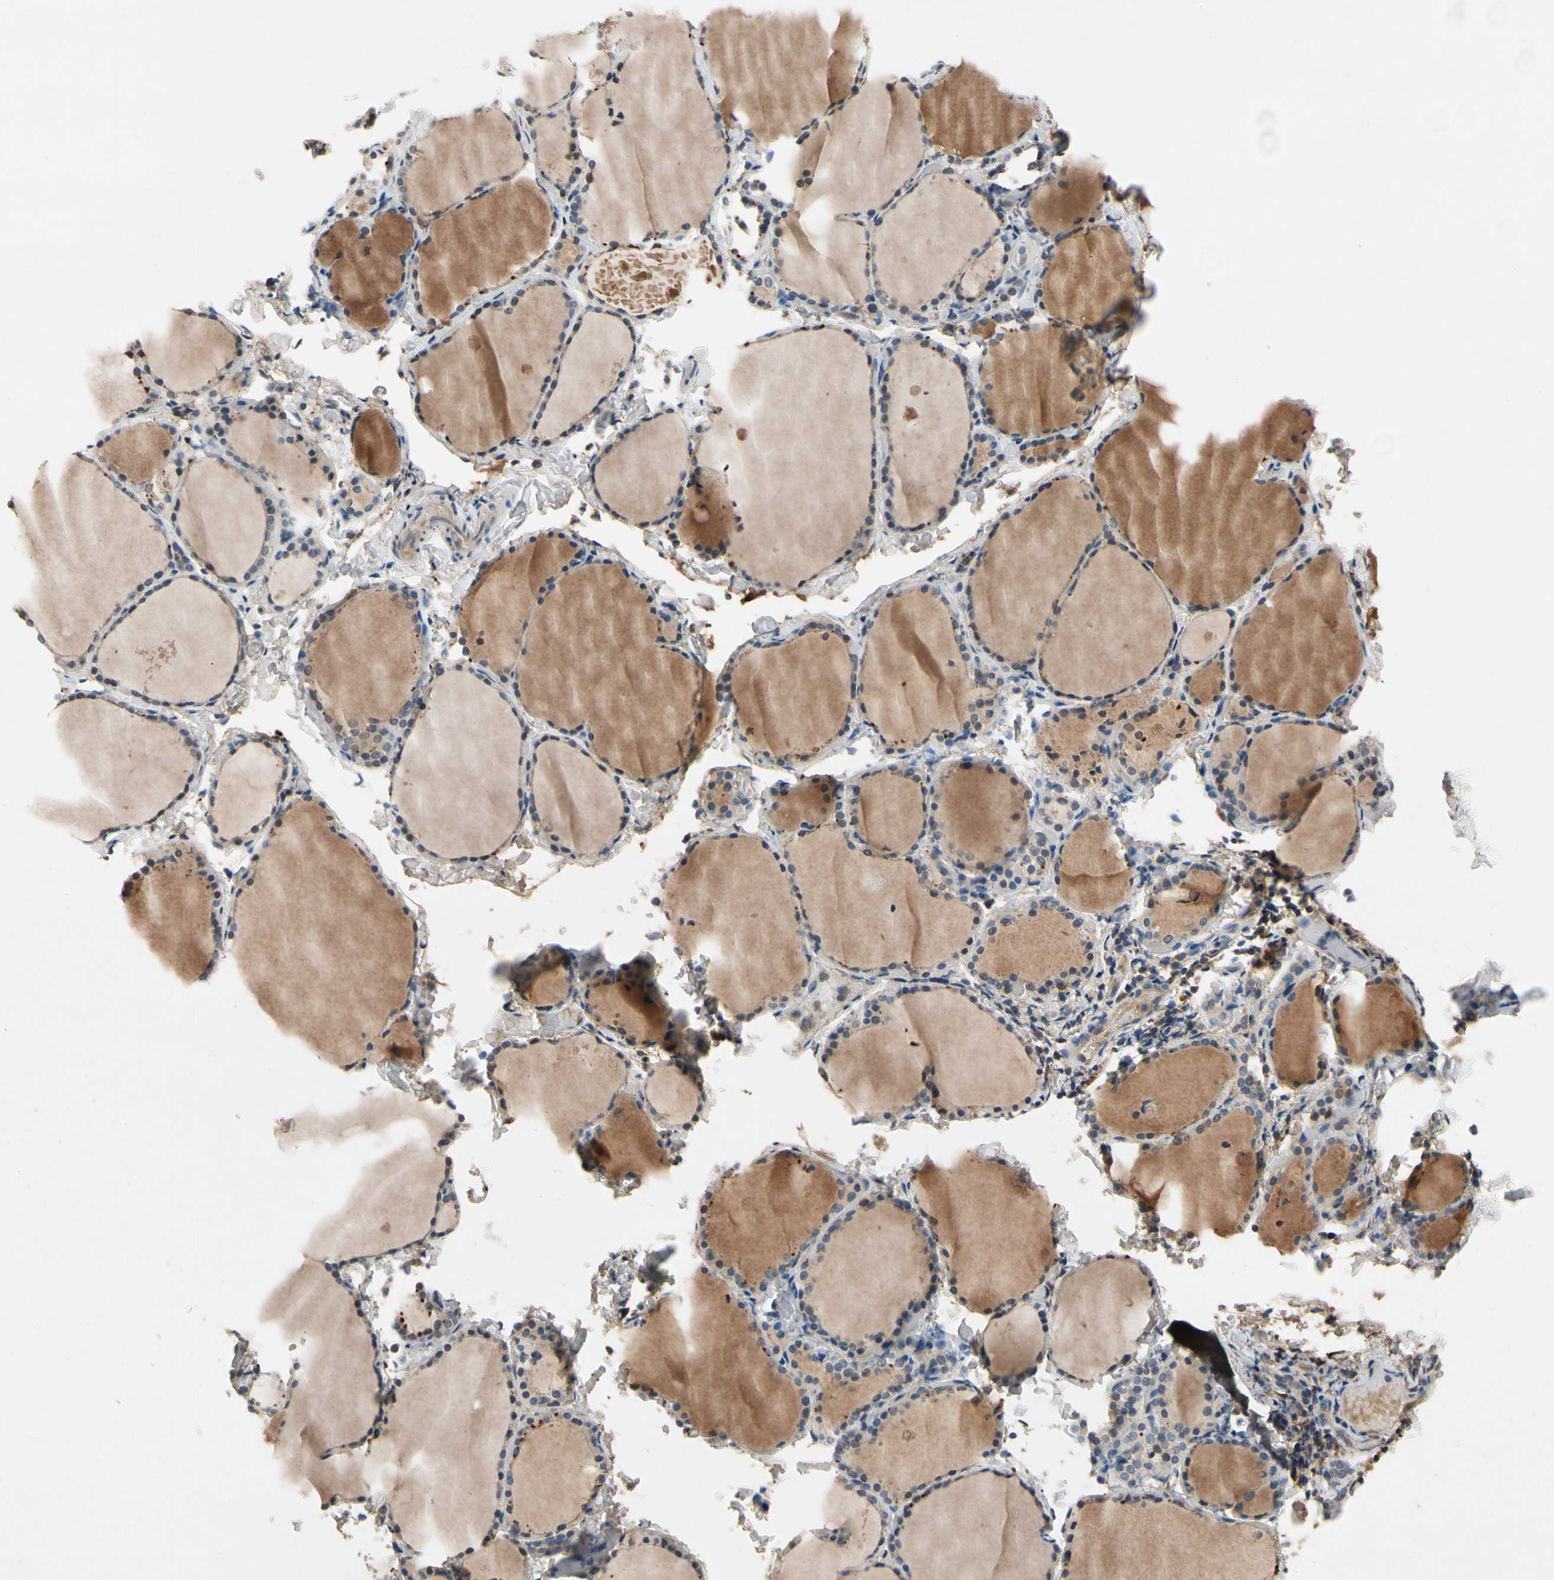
{"staining": {"intensity": "strong", "quantity": ">75%", "location": "cytoplasmic/membranous"}, "tissue": "thyroid gland", "cell_type": "Glandular cells", "image_type": "normal", "snomed": [{"axis": "morphology", "description": "Normal tissue, NOS"}, {"axis": "morphology", "description": "Papillary adenocarcinoma, NOS"}, {"axis": "topography", "description": "Thyroid gland"}], "caption": "Immunohistochemical staining of normal thyroid gland displays >75% levels of strong cytoplasmic/membranous protein staining in approximately >75% of glandular cells. The staining was performed using DAB (3,3'-diaminobenzidine) to visualize the protein expression in brown, while the nuclei were stained in blue with hematoxylin (Magnification: 20x).", "gene": "IL1RL1", "patient": {"sex": "female", "age": 30}}